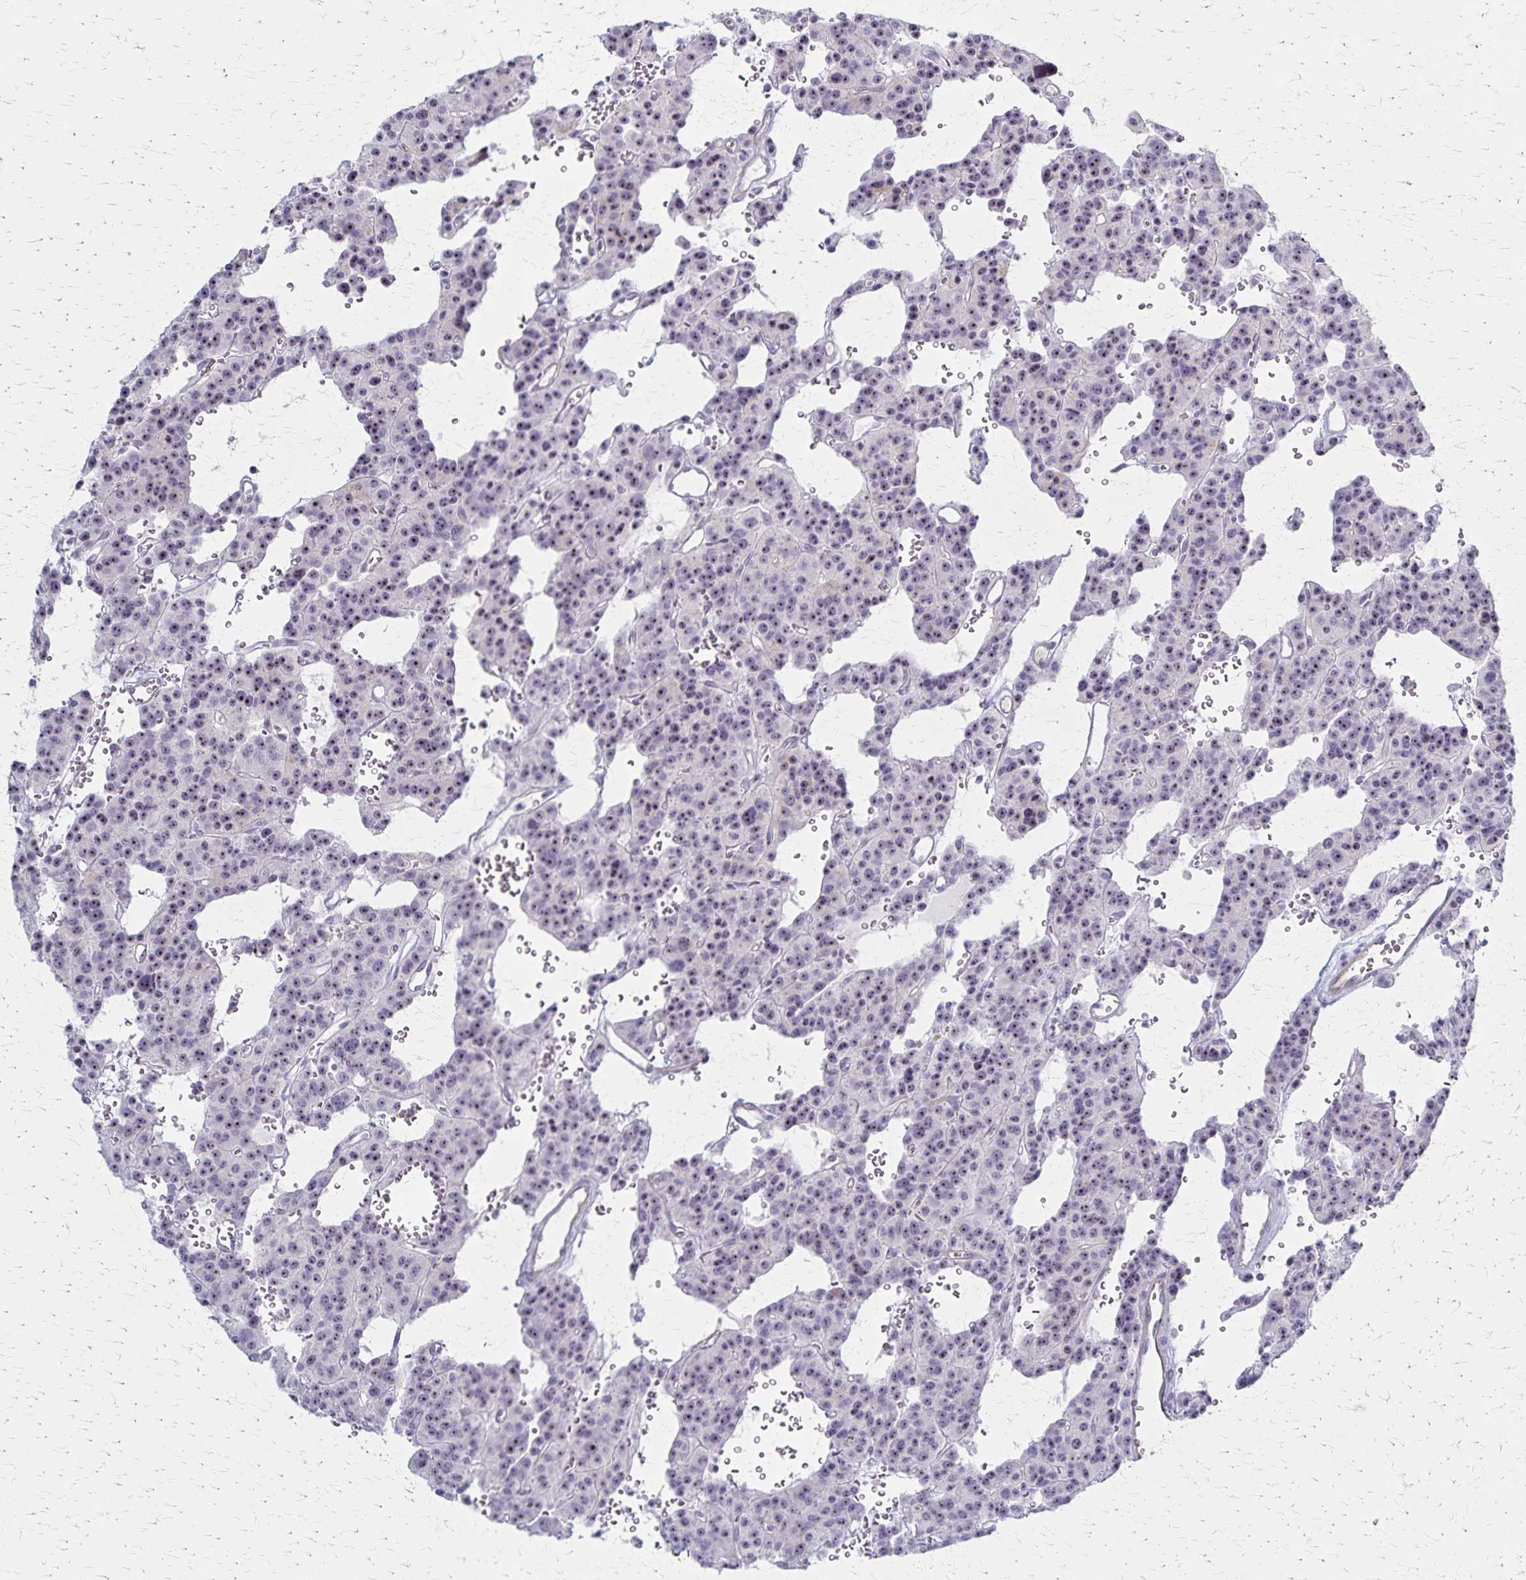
{"staining": {"intensity": "weak", "quantity": "25%-75%", "location": "nuclear"}, "tissue": "carcinoid", "cell_type": "Tumor cells", "image_type": "cancer", "snomed": [{"axis": "morphology", "description": "Carcinoid, malignant, NOS"}, {"axis": "topography", "description": "Lung"}], "caption": "This is a photomicrograph of immunohistochemistry staining of malignant carcinoid, which shows weak positivity in the nuclear of tumor cells.", "gene": "DLK2", "patient": {"sex": "female", "age": 71}}